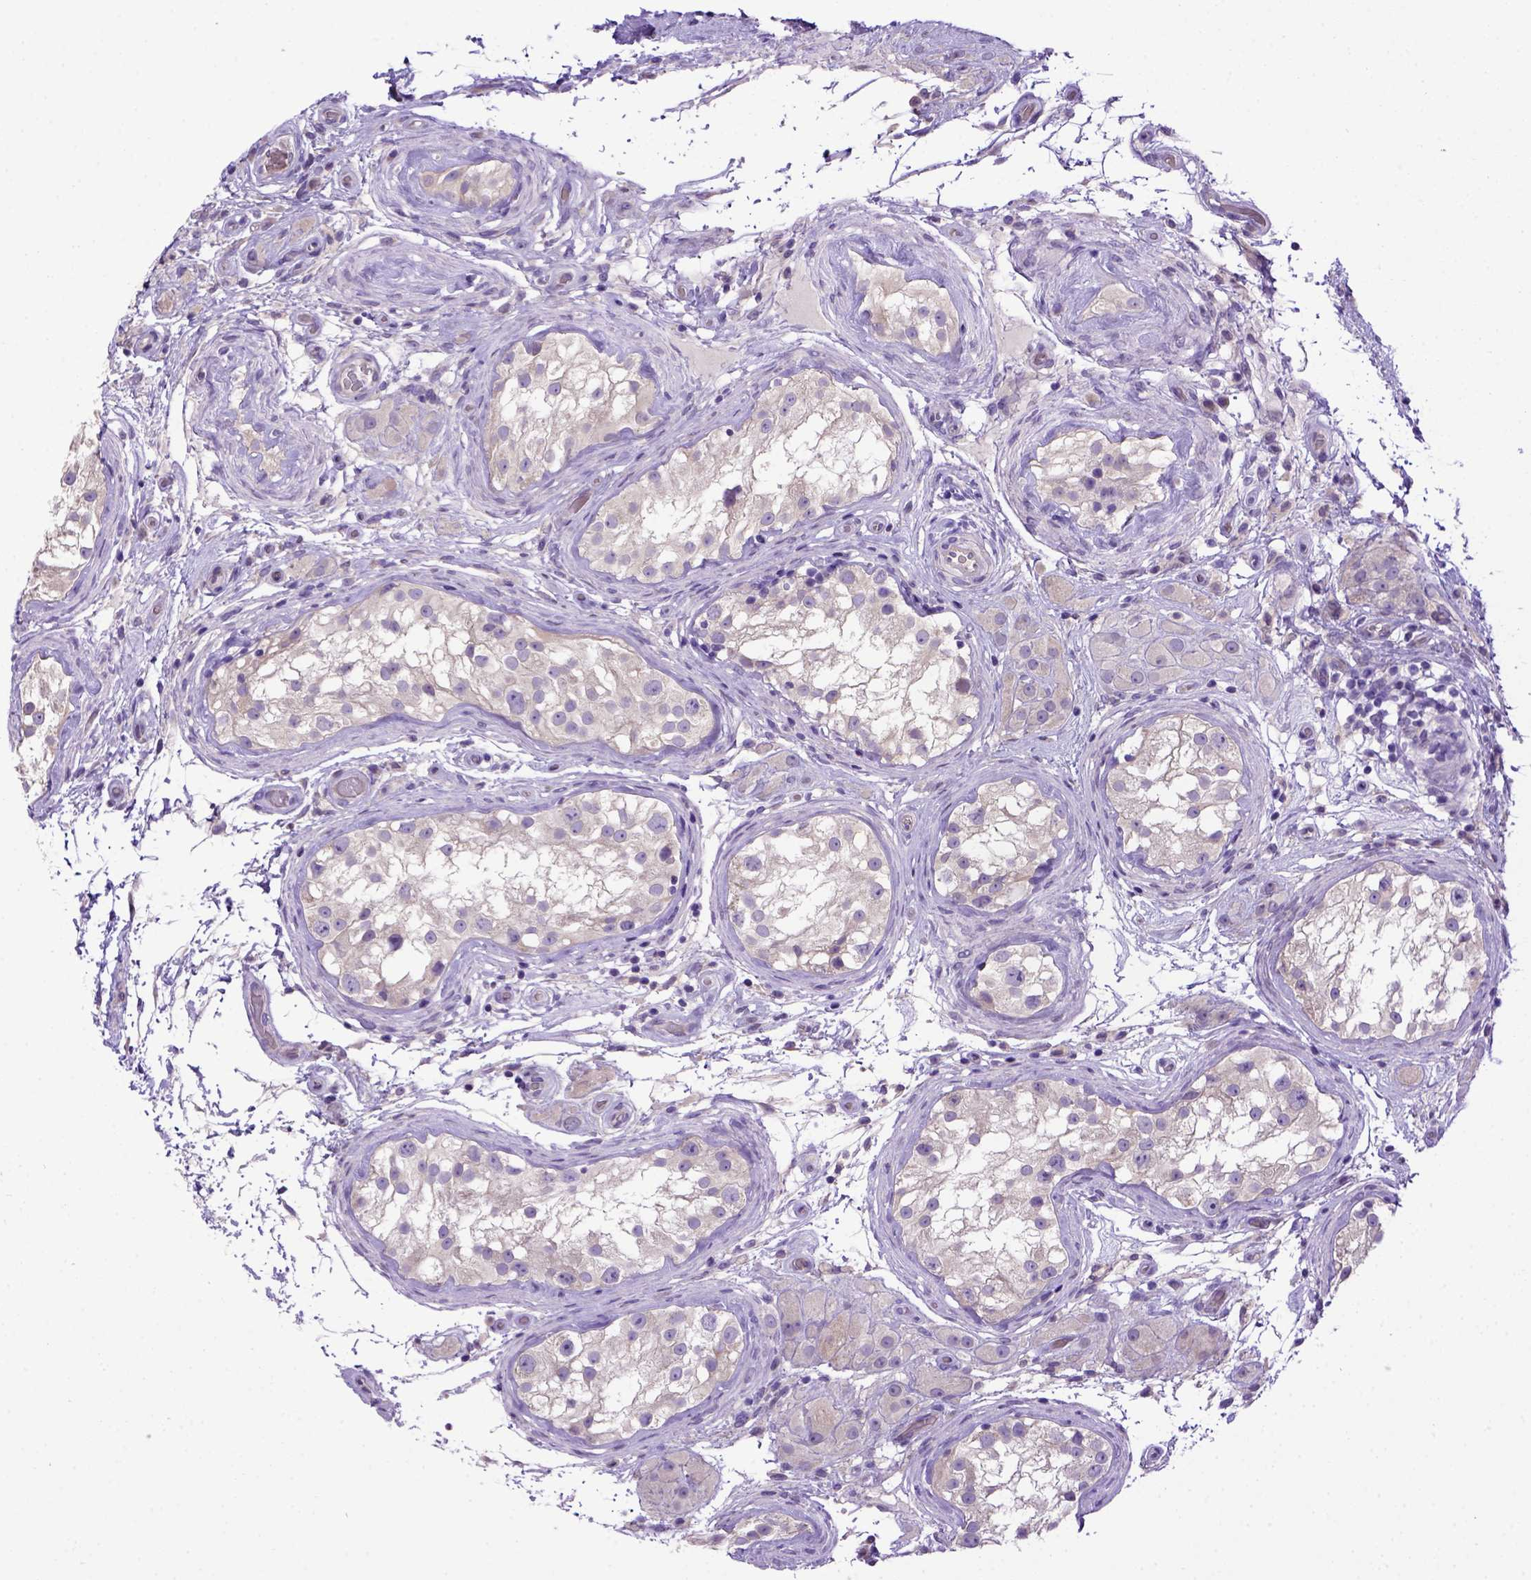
{"staining": {"intensity": "negative", "quantity": "none", "location": "none"}, "tissue": "testis cancer", "cell_type": "Tumor cells", "image_type": "cancer", "snomed": [{"axis": "morphology", "description": "Seminoma, NOS"}, {"axis": "morphology", "description": "Carcinoma, Embryonal, NOS"}, {"axis": "topography", "description": "Testis"}], "caption": "Immunohistochemical staining of testis seminoma shows no significant staining in tumor cells. (Stains: DAB IHC with hematoxylin counter stain, Microscopy: brightfield microscopy at high magnification).", "gene": "ADAM12", "patient": {"sex": "male", "age": 41}}